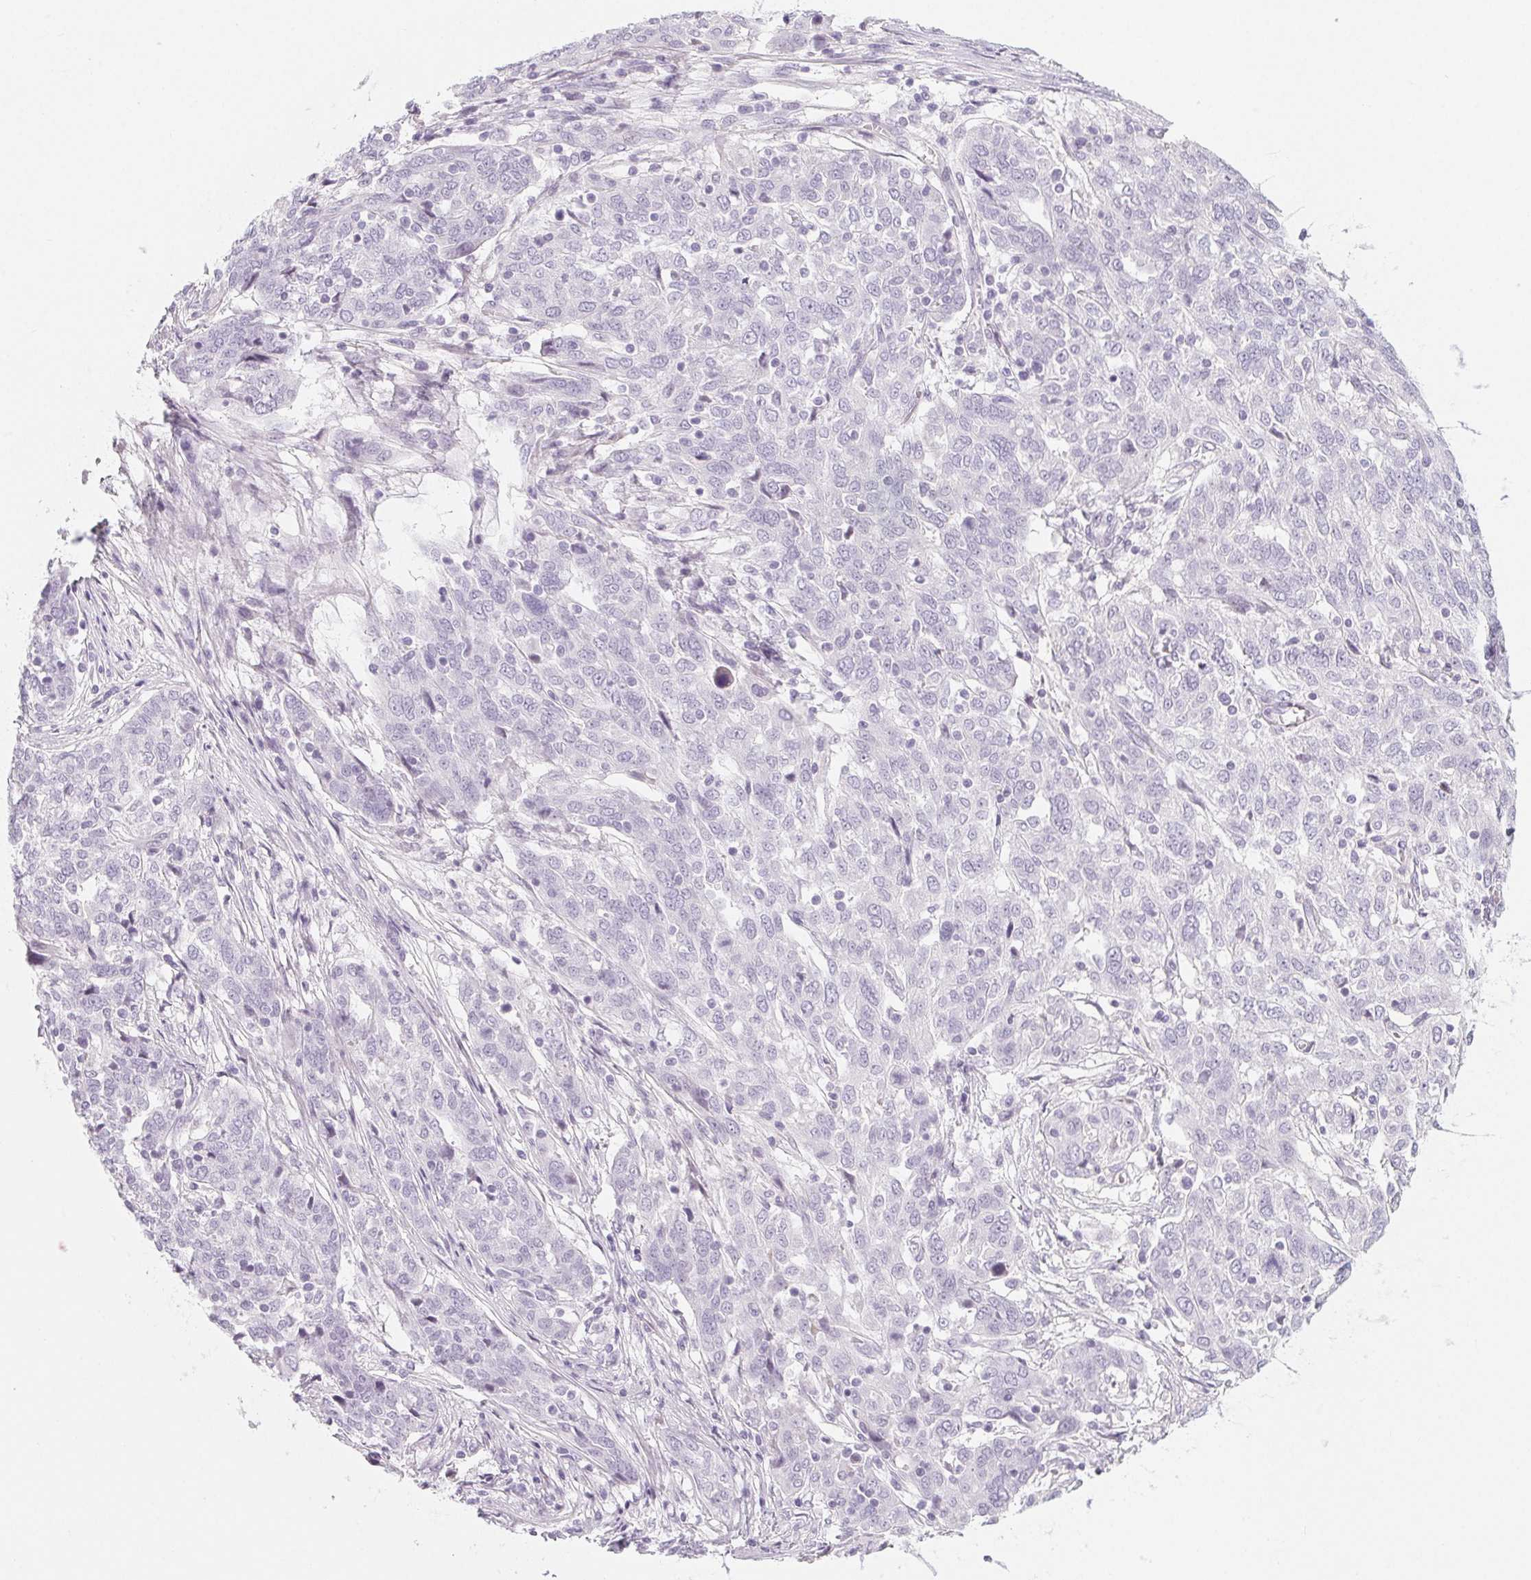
{"staining": {"intensity": "negative", "quantity": "none", "location": "none"}, "tissue": "ovarian cancer", "cell_type": "Tumor cells", "image_type": "cancer", "snomed": [{"axis": "morphology", "description": "Cystadenocarcinoma, serous, NOS"}, {"axis": "topography", "description": "Ovary"}], "caption": "This is an IHC photomicrograph of human serous cystadenocarcinoma (ovarian). There is no expression in tumor cells.", "gene": "SH3GL2", "patient": {"sex": "female", "age": 67}}